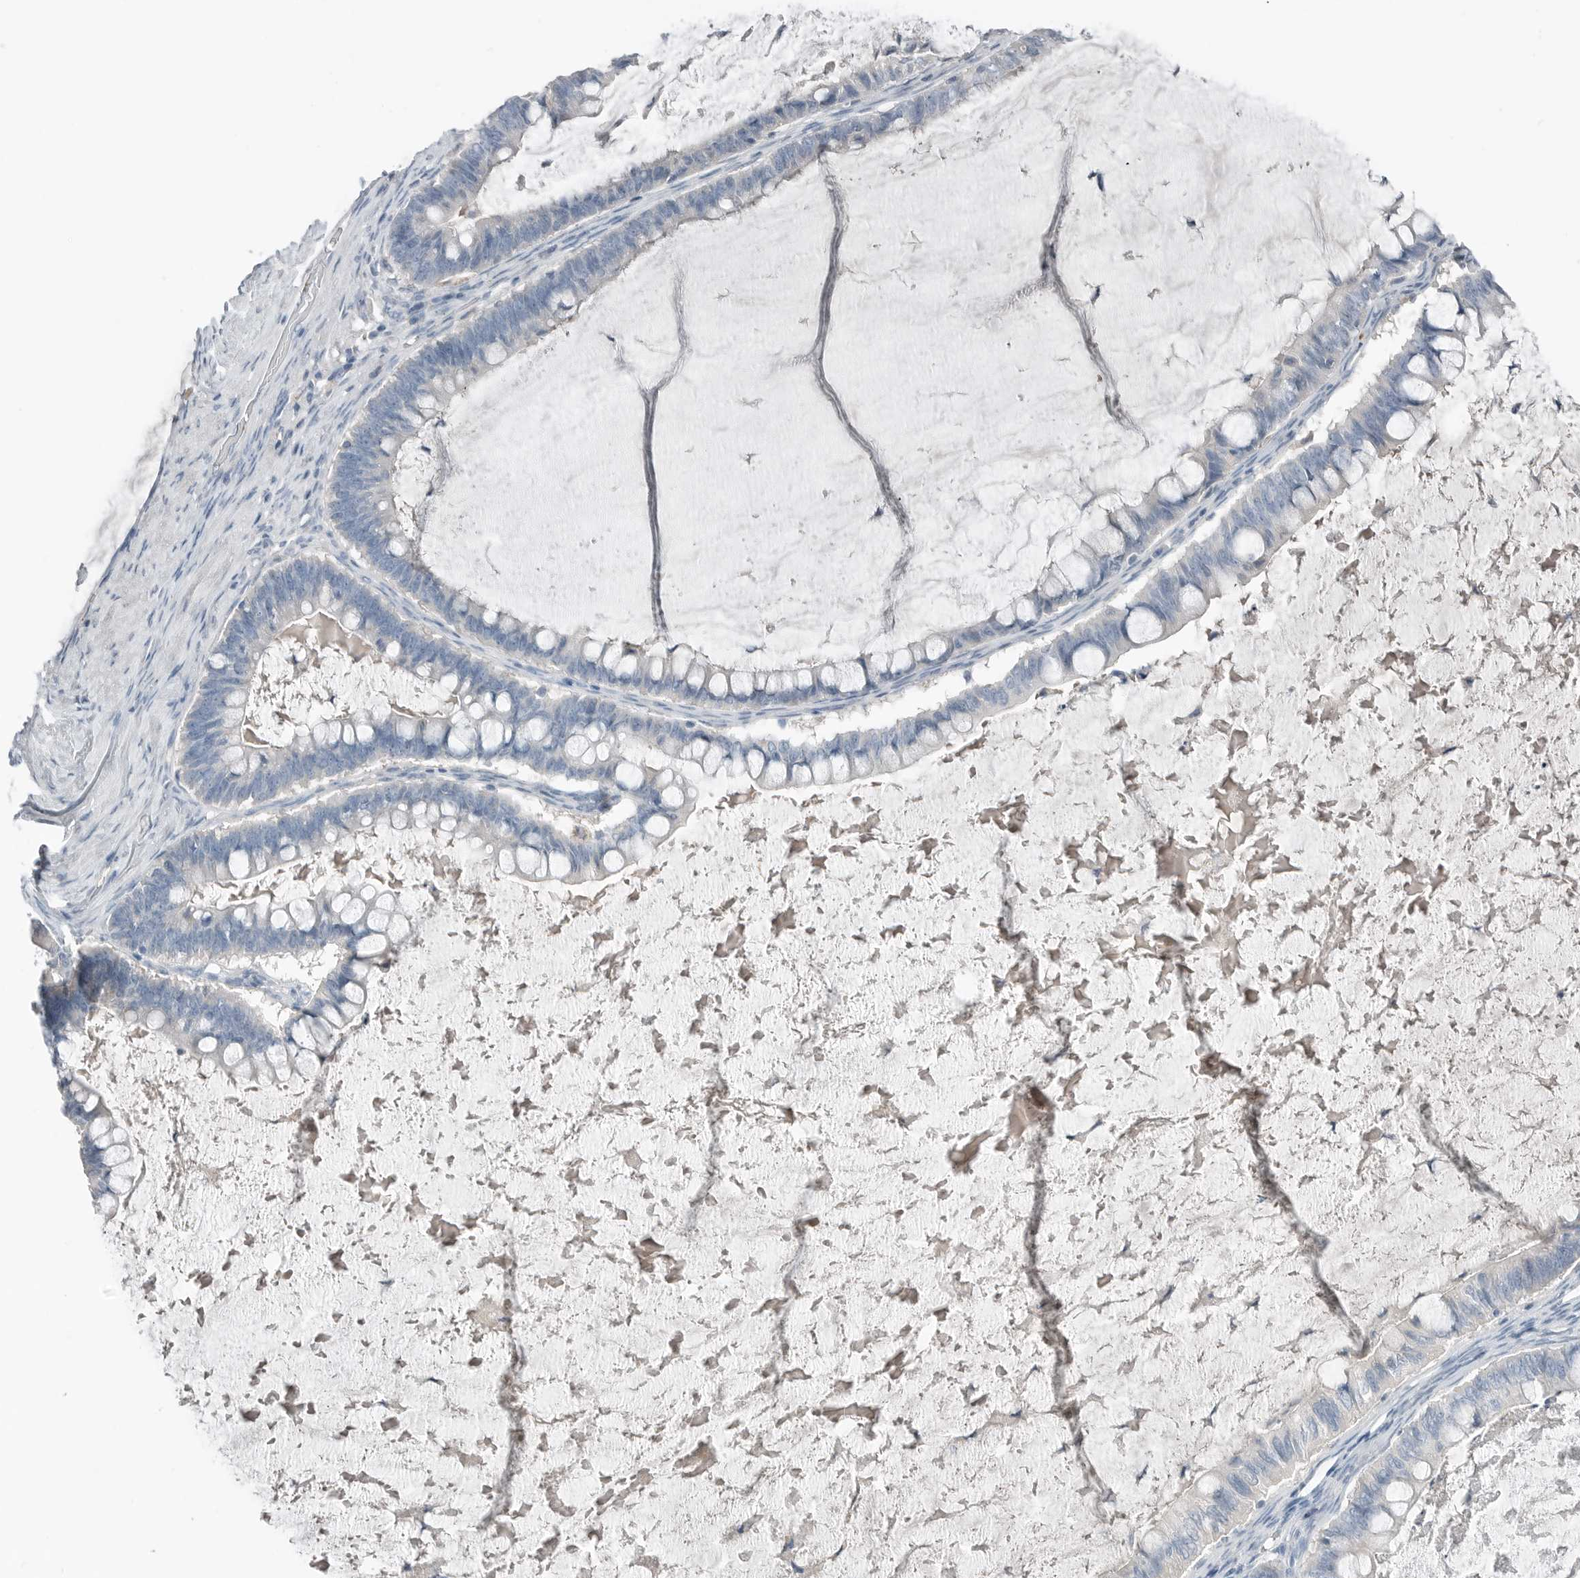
{"staining": {"intensity": "negative", "quantity": "none", "location": "none"}, "tissue": "ovarian cancer", "cell_type": "Tumor cells", "image_type": "cancer", "snomed": [{"axis": "morphology", "description": "Cystadenocarcinoma, mucinous, NOS"}, {"axis": "topography", "description": "Ovary"}], "caption": "Ovarian cancer was stained to show a protein in brown. There is no significant expression in tumor cells.", "gene": "SERPINB7", "patient": {"sex": "female", "age": 61}}